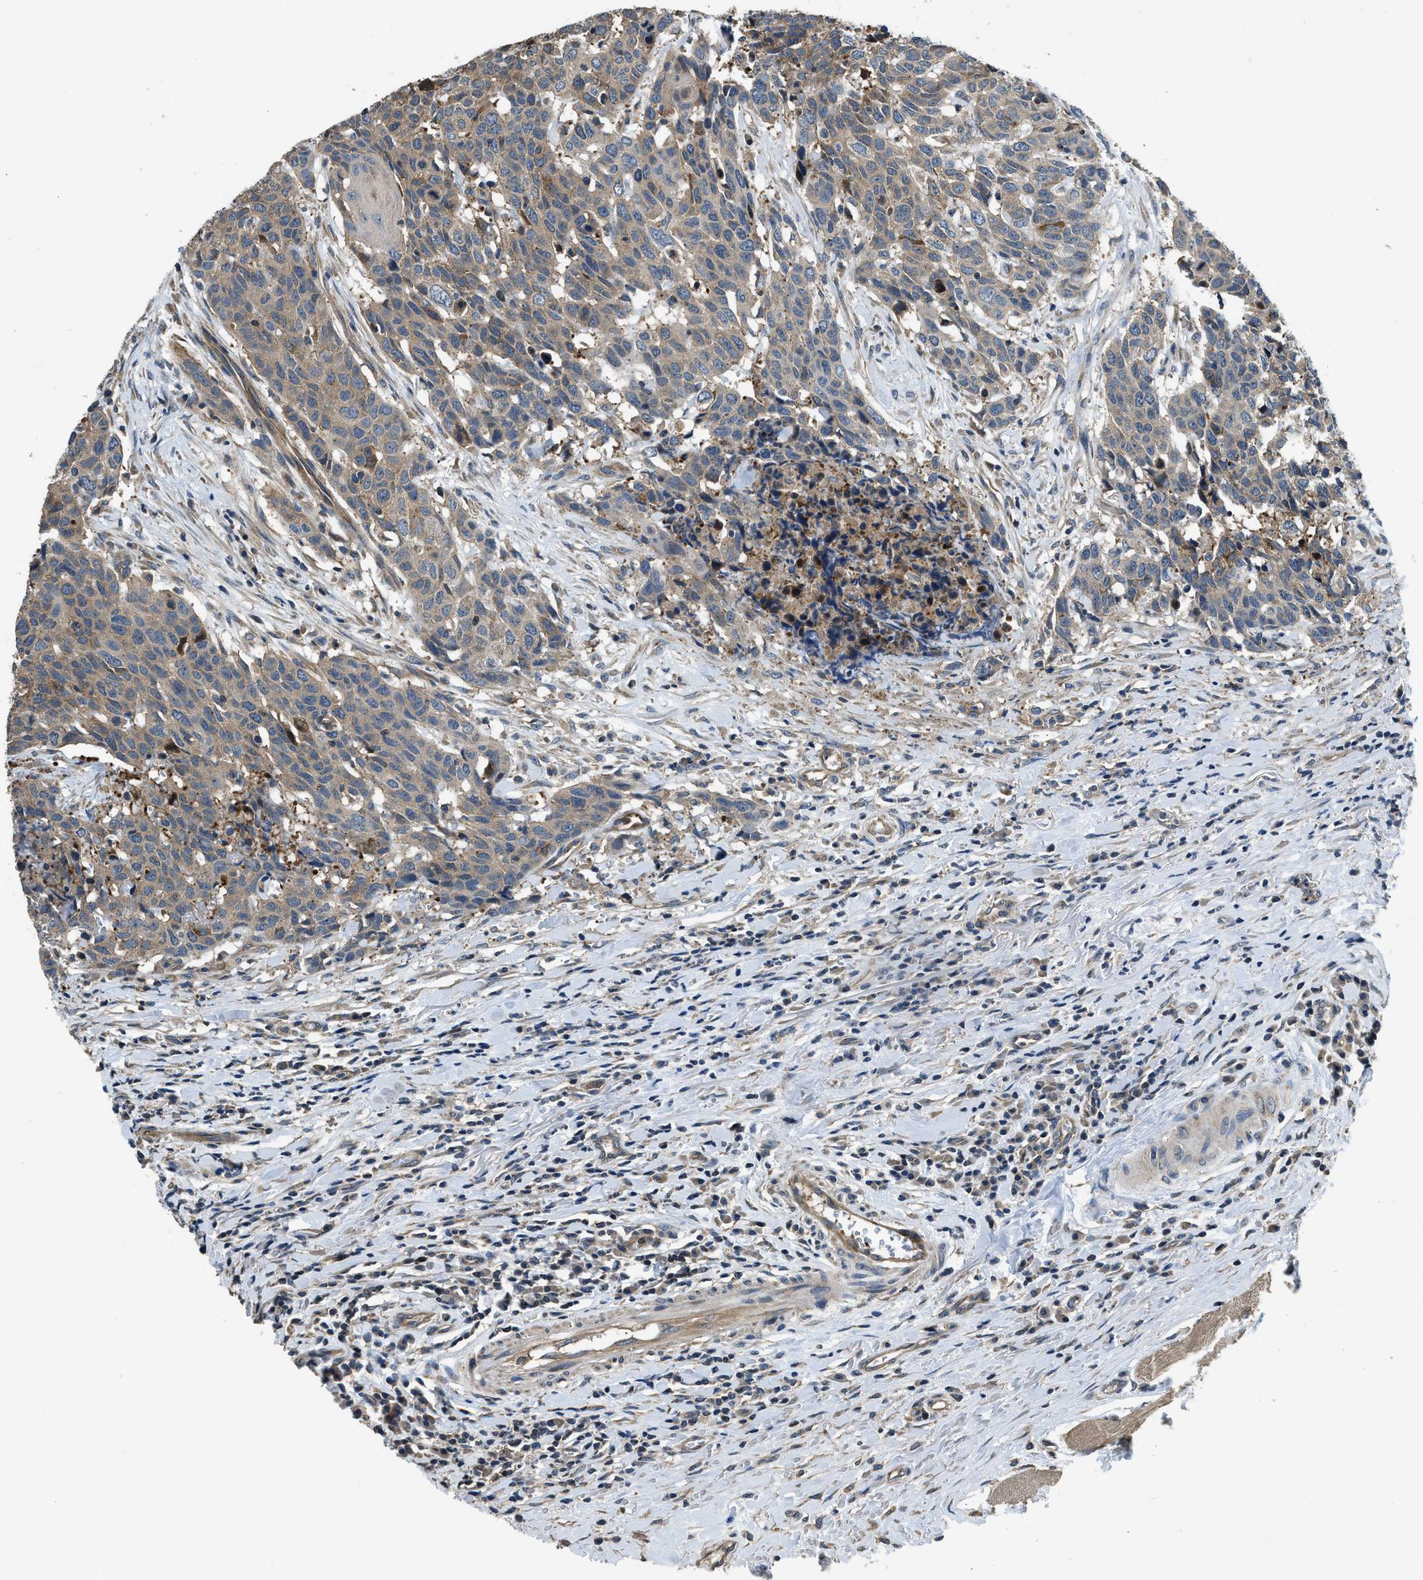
{"staining": {"intensity": "weak", "quantity": ">75%", "location": "cytoplasmic/membranous"}, "tissue": "head and neck cancer", "cell_type": "Tumor cells", "image_type": "cancer", "snomed": [{"axis": "morphology", "description": "Squamous cell carcinoma, NOS"}, {"axis": "topography", "description": "Head-Neck"}], "caption": "IHC (DAB (3,3'-diaminobenzidine)) staining of human head and neck cancer (squamous cell carcinoma) displays weak cytoplasmic/membranous protein expression in about >75% of tumor cells.", "gene": "IL3RA", "patient": {"sex": "male", "age": 66}}